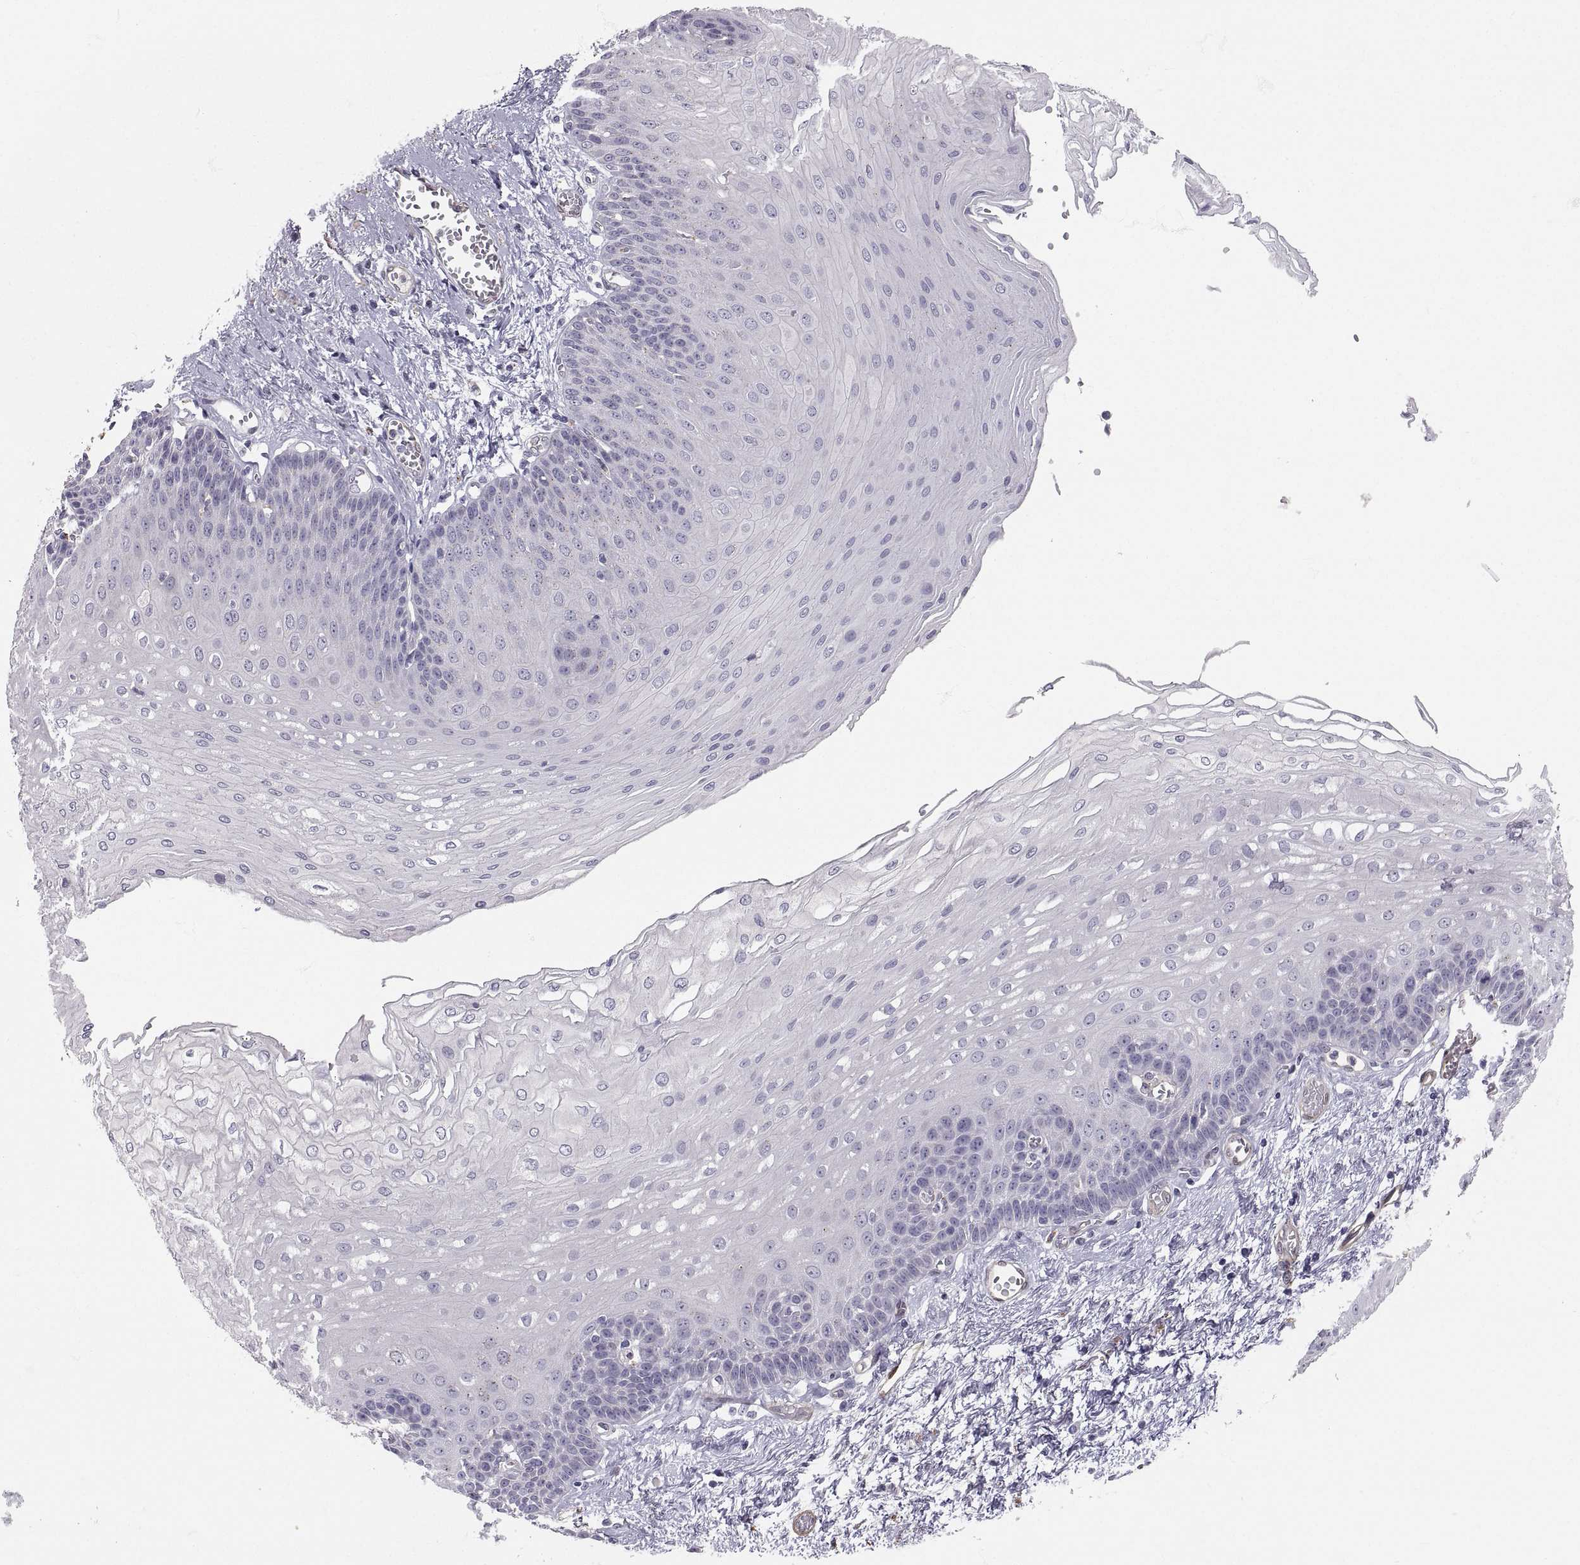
{"staining": {"intensity": "negative", "quantity": "none", "location": "none"}, "tissue": "esophagus", "cell_type": "Squamous epithelial cells", "image_type": "normal", "snomed": [{"axis": "morphology", "description": "Normal tissue, NOS"}, {"axis": "topography", "description": "Esophagus"}], "caption": "Immunohistochemistry photomicrograph of benign esophagus stained for a protein (brown), which demonstrates no staining in squamous epithelial cells. (Stains: DAB (3,3'-diaminobenzidine) IHC with hematoxylin counter stain, Microscopy: brightfield microscopy at high magnification).", "gene": "PGM5", "patient": {"sex": "female", "age": 62}}